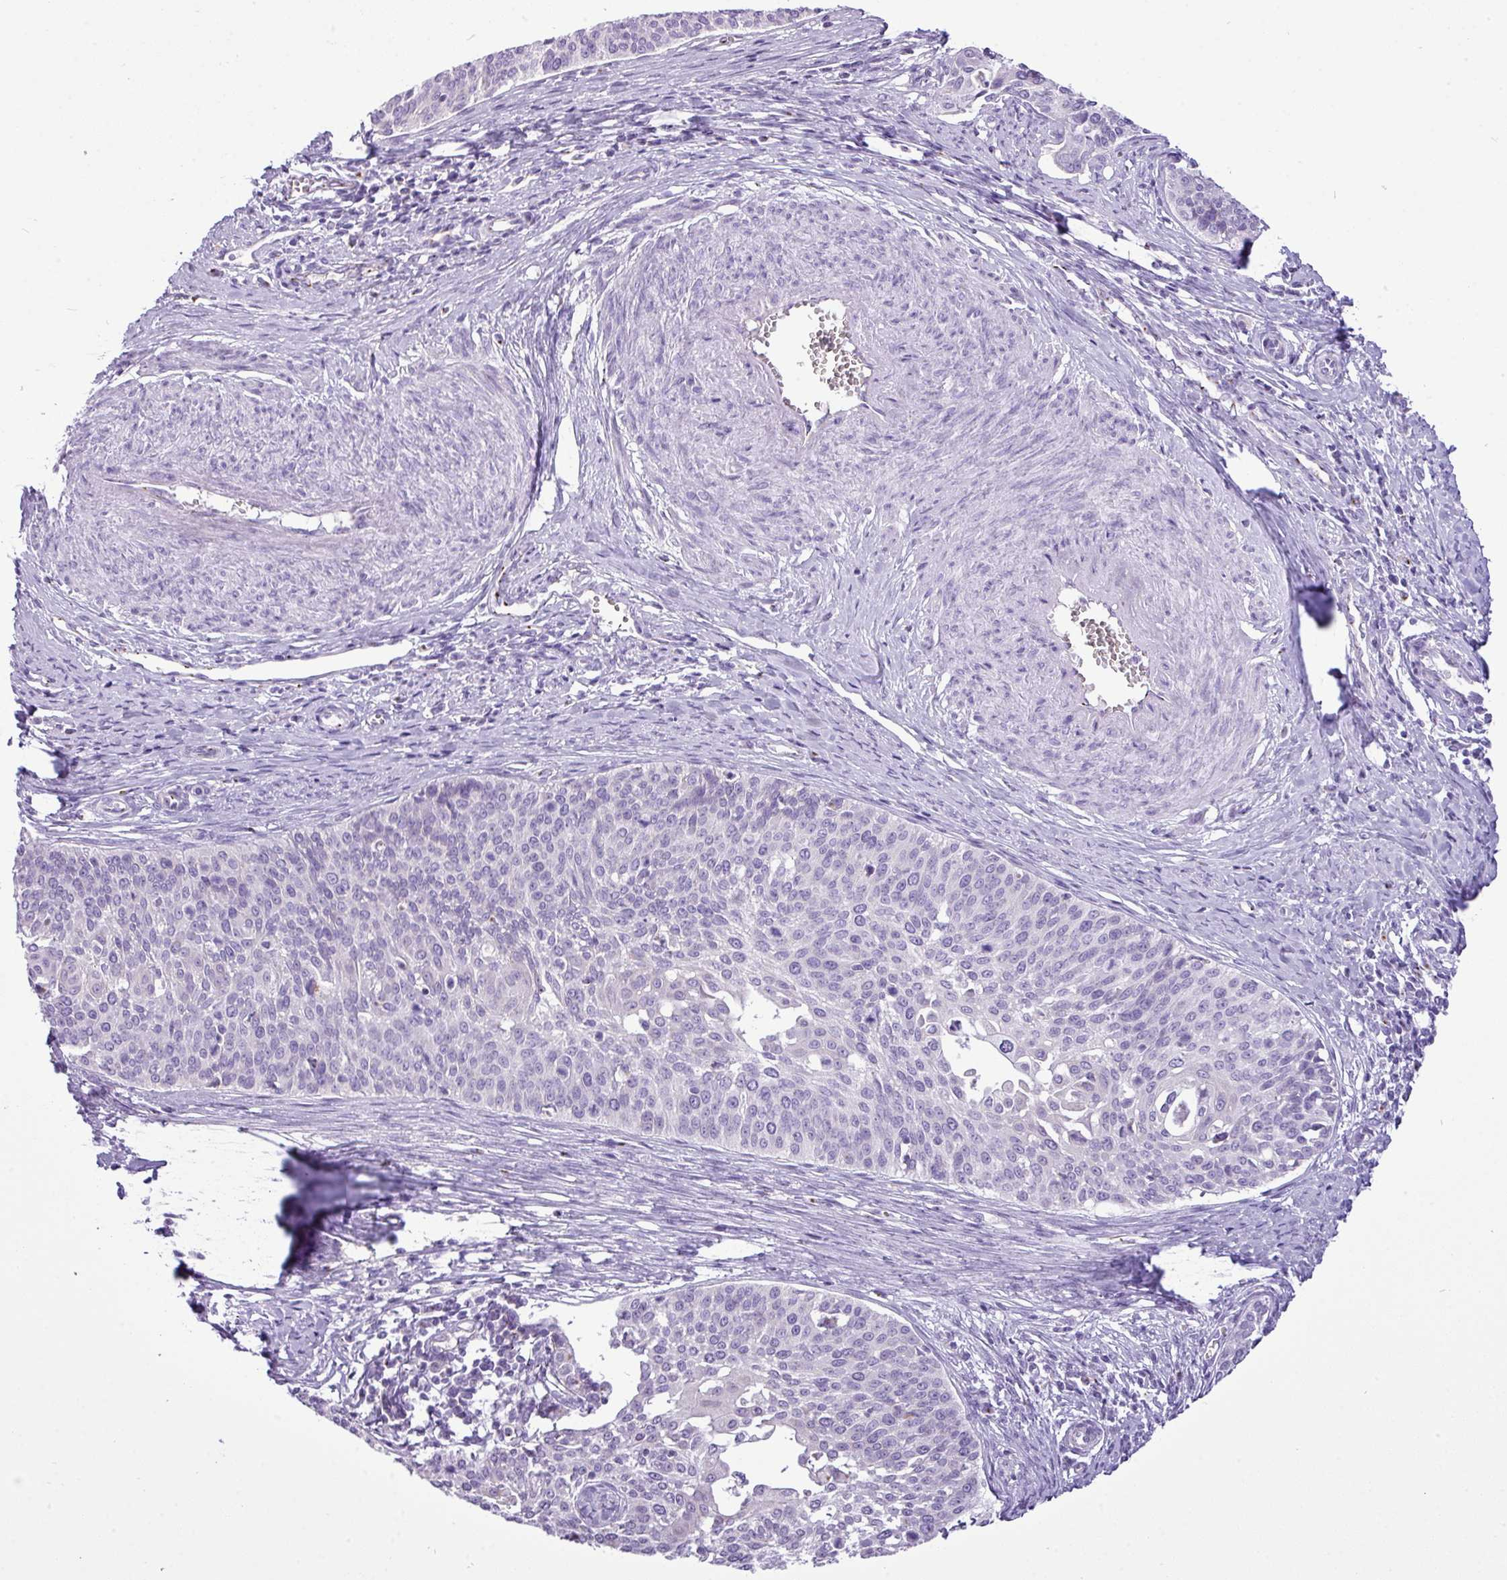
{"staining": {"intensity": "negative", "quantity": "none", "location": "none"}, "tissue": "cervical cancer", "cell_type": "Tumor cells", "image_type": "cancer", "snomed": [{"axis": "morphology", "description": "Squamous cell carcinoma, NOS"}, {"axis": "topography", "description": "Cervix"}], "caption": "Tumor cells show no significant protein expression in cervical cancer.", "gene": "FAM43A", "patient": {"sex": "female", "age": 44}}